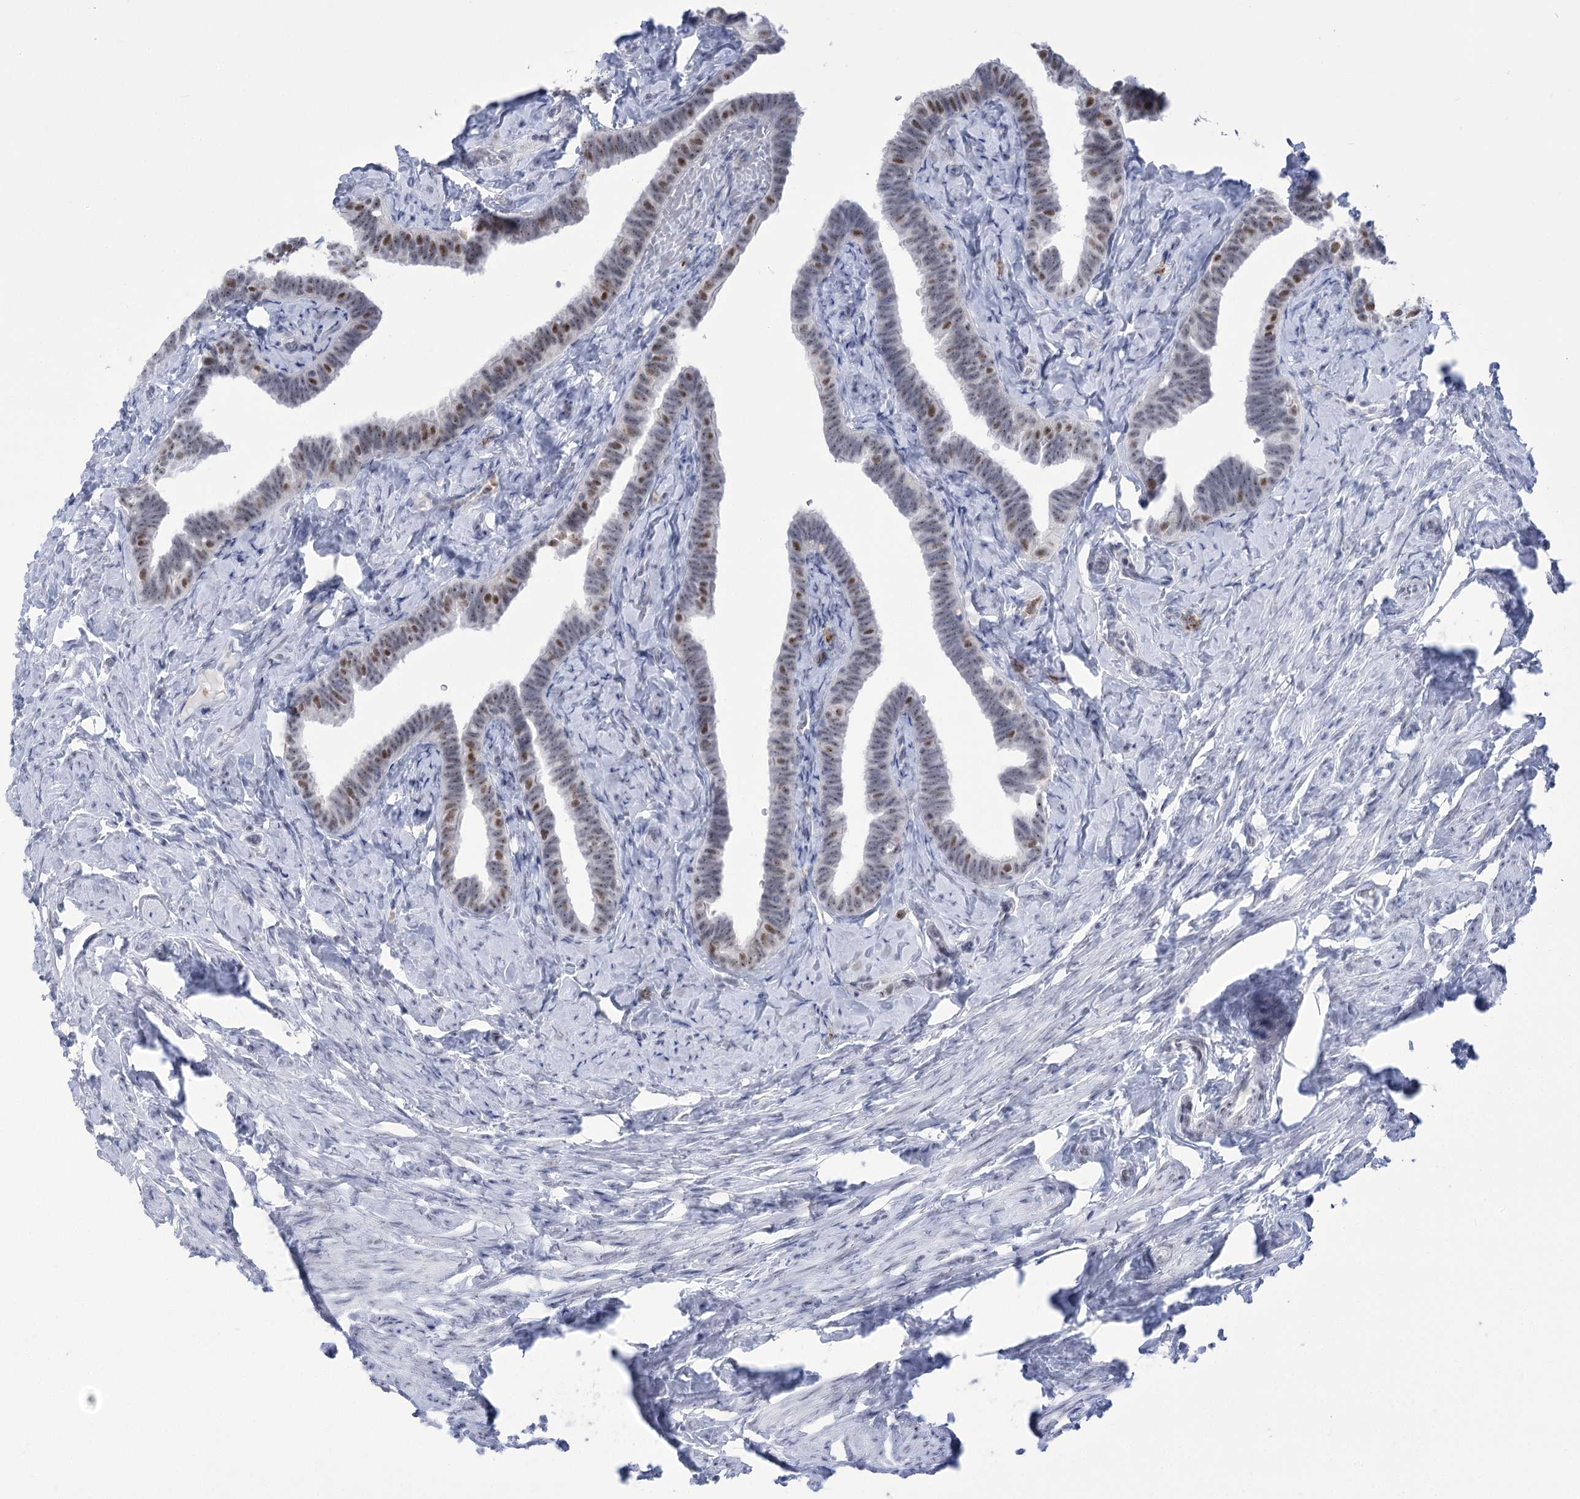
{"staining": {"intensity": "moderate", "quantity": "<25%", "location": "nuclear"}, "tissue": "fallopian tube", "cell_type": "Glandular cells", "image_type": "normal", "snomed": [{"axis": "morphology", "description": "Normal tissue, NOS"}, {"axis": "topography", "description": "Fallopian tube"}], "caption": "Glandular cells display low levels of moderate nuclear expression in about <25% of cells in benign fallopian tube.", "gene": "HORMAD1", "patient": {"sex": "female", "age": 39}}